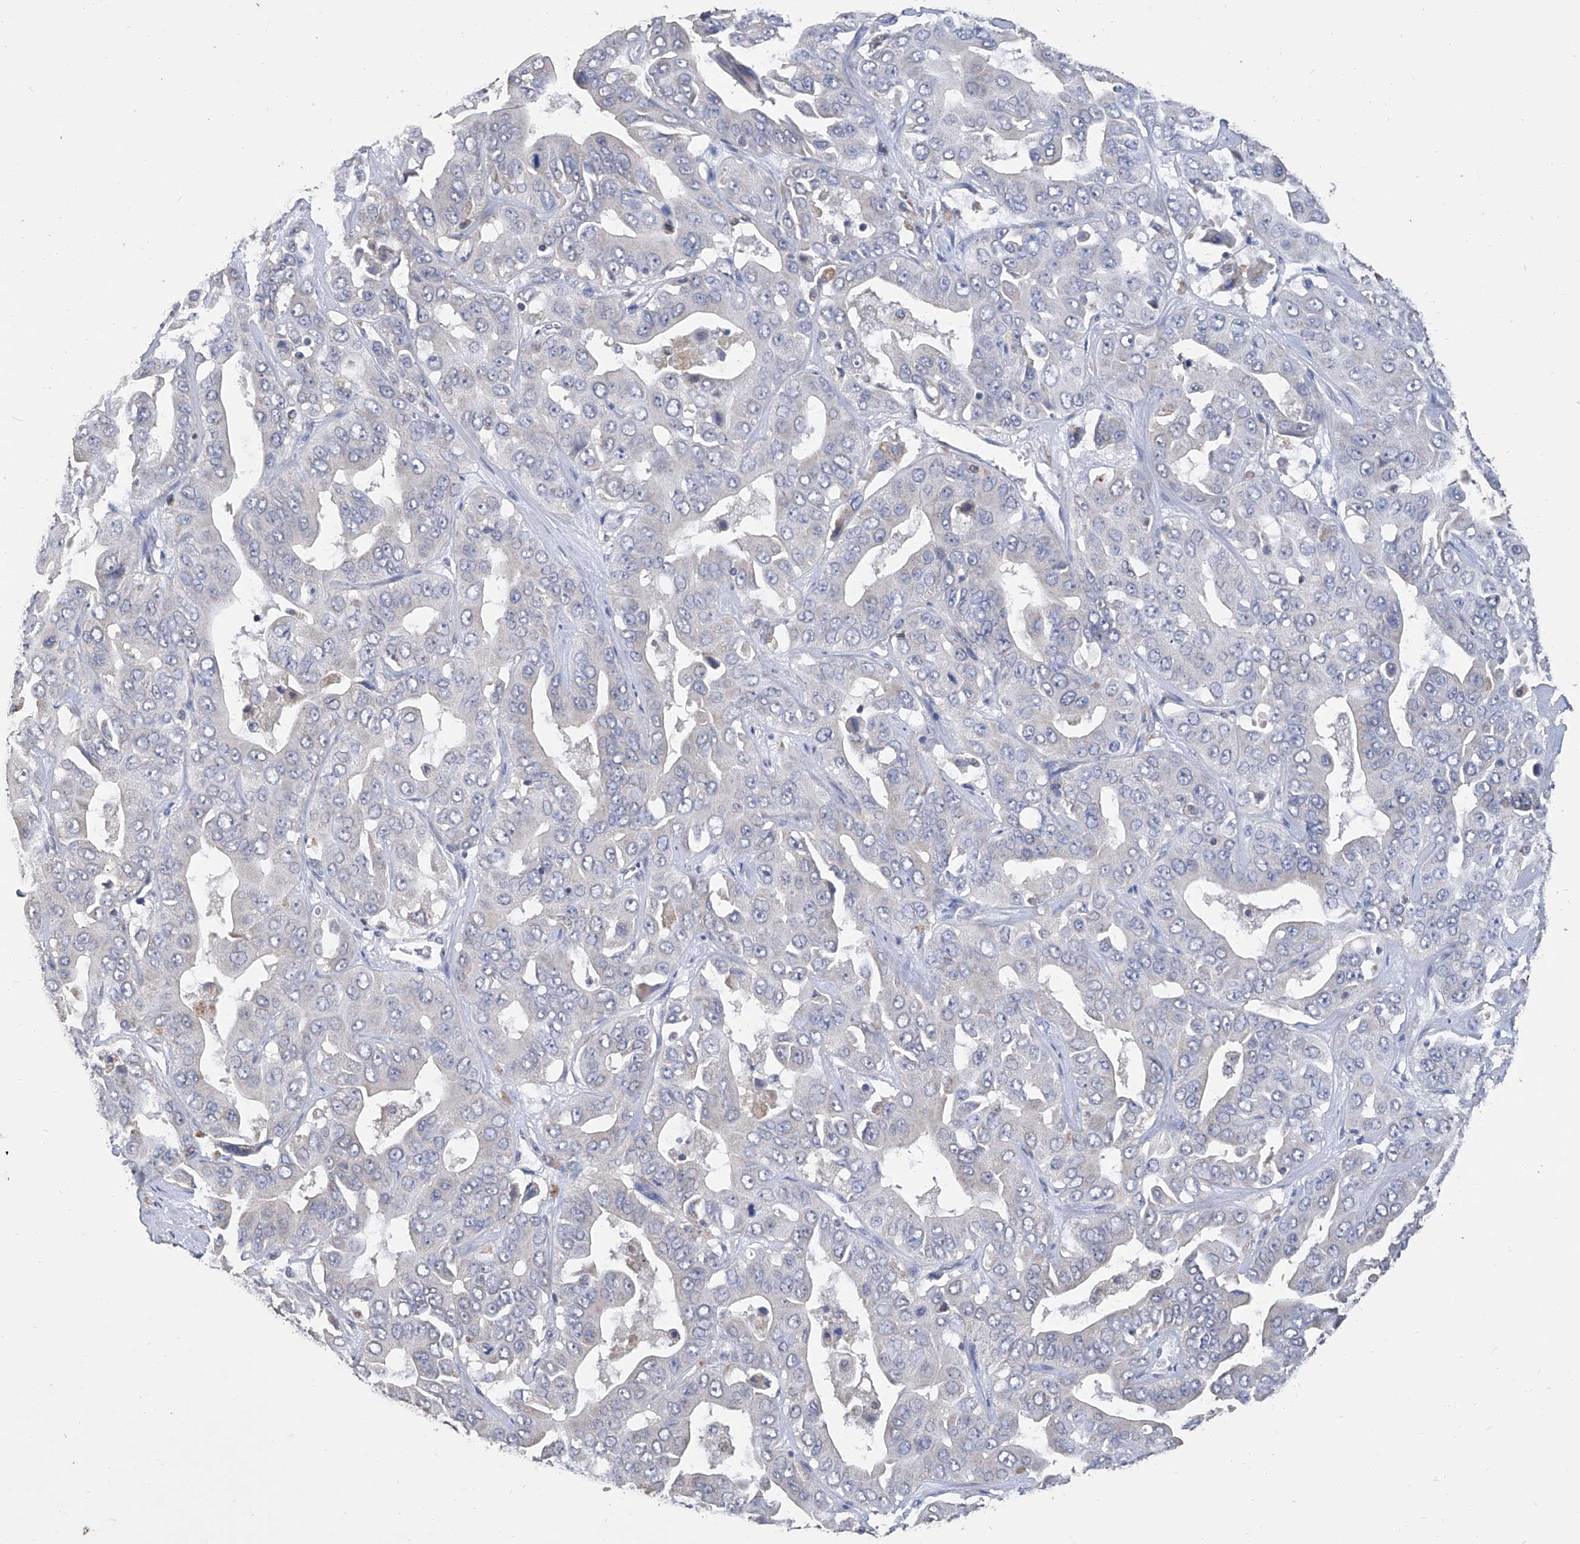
{"staining": {"intensity": "negative", "quantity": "none", "location": "none"}, "tissue": "liver cancer", "cell_type": "Tumor cells", "image_type": "cancer", "snomed": [{"axis": "morphology", "description": "Cholangiocarcinoma"}, {"axis": "topography", "description": "Liver"}], "caption": "IHC photomicrograph of neoplastic tissue: human liver cholangiocarcinoma stained with DAB demonstrates no significant protein expression in tumor cells.", "gene": "GPT", "patient": {"sex": "female", "age": 52}}